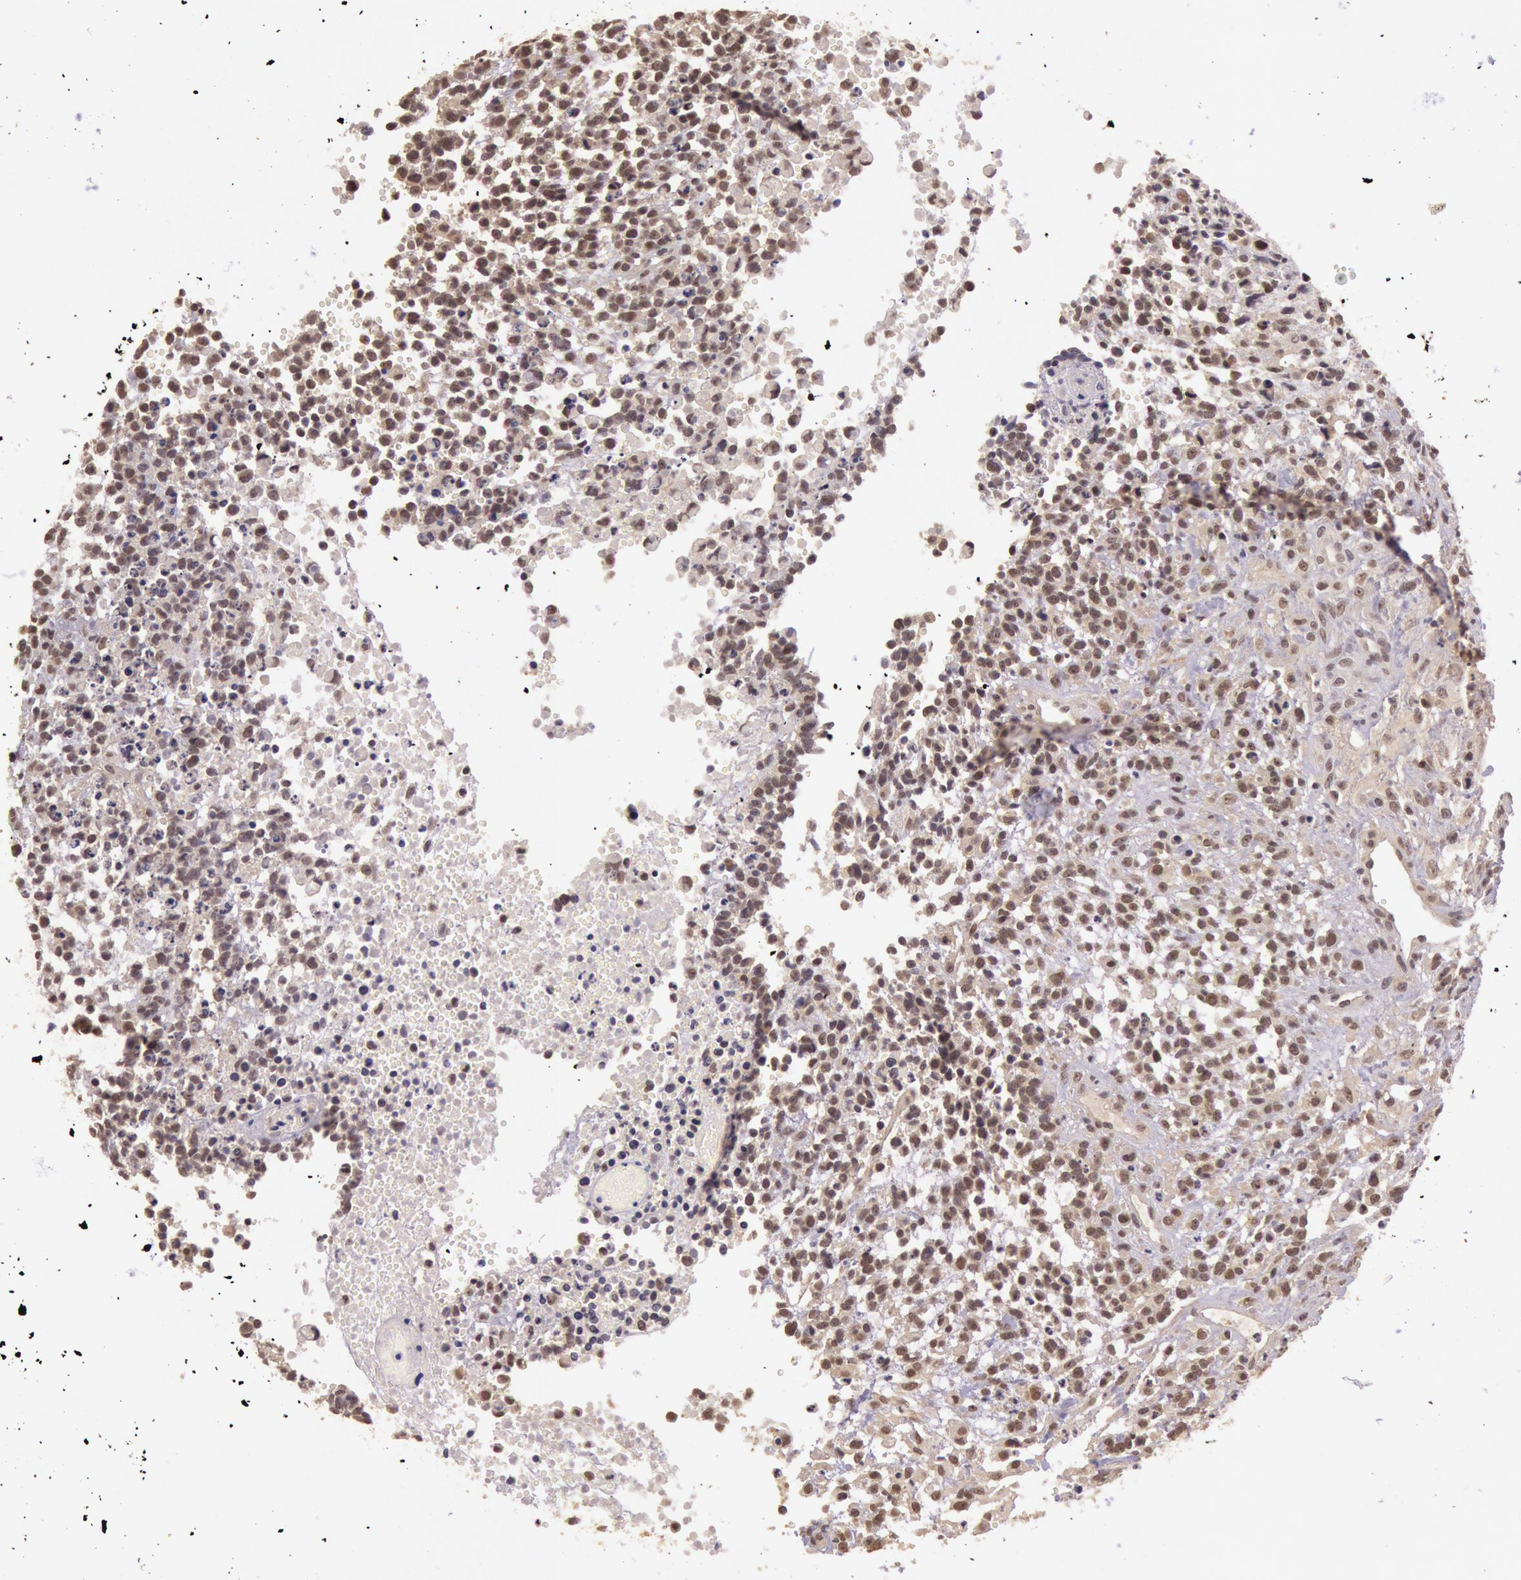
{"staining": {"intensity": "weak", "quantity": "25%-75%", "location": "cytoplasmic/membranous"}, "tissue": "glioma", "cell_type": "Tumor cells", "image_type": "cancer", "snomed": [{"axis": "morphology", "description": "Glioma, malignant, High grade"}, {"axis": "topography", "description": "Brain"}], "caption": "The photomicrograph exhibits immunohistochemical staining of malignant high-grade glioma. There is weak cytoplasmic/membranous staining is identified in about 25%-75% of tumor cells. Nuclei are stained in blue.", "gene": "RTL10", "patient": {"sex": "male", "age": 66}}